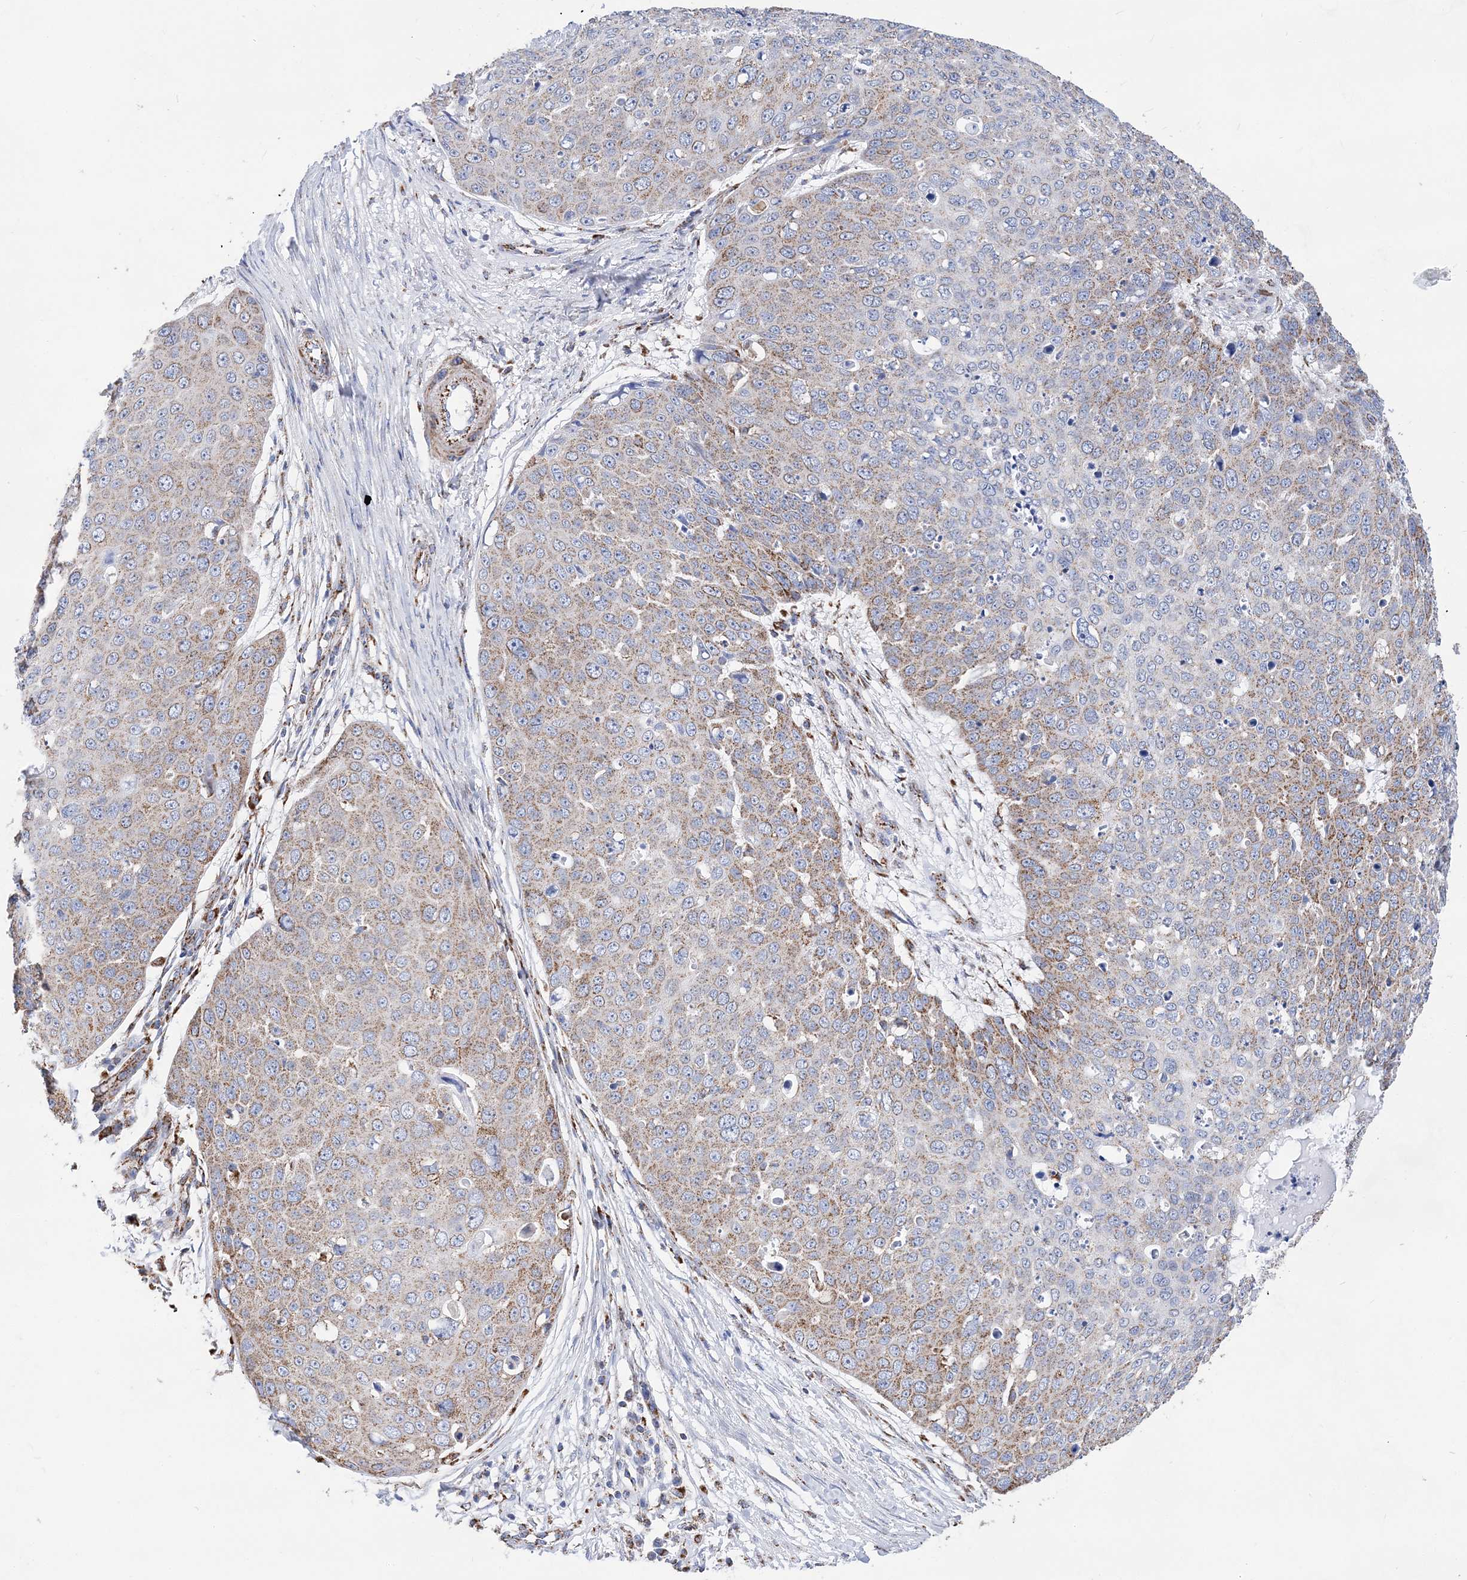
{"staining": {"intensity": "moderate", "quantity": "25%-75%", "location": "cytoplasmic/membranous"}, "tissue": "skin cancer", "cell_type": "Tumor cells", "image_type": "cancer", "snomed": [{"axis": "morphology", "description": "Squamous cell carcinoma, NOS"}, {"axis": "topography", "description": "Skin"}], "caption": "Immunohistochemistry (IHC) photomicrograph of squamous cell carcinoma (skin) stained for a protein (brown), which demonstrates medium levels of moderate cytoplasmic/membranous expression in about 25%-75% of tumor cells.", "gene": "ACOT9", "patient": {"sex": "male", "age": 71}}